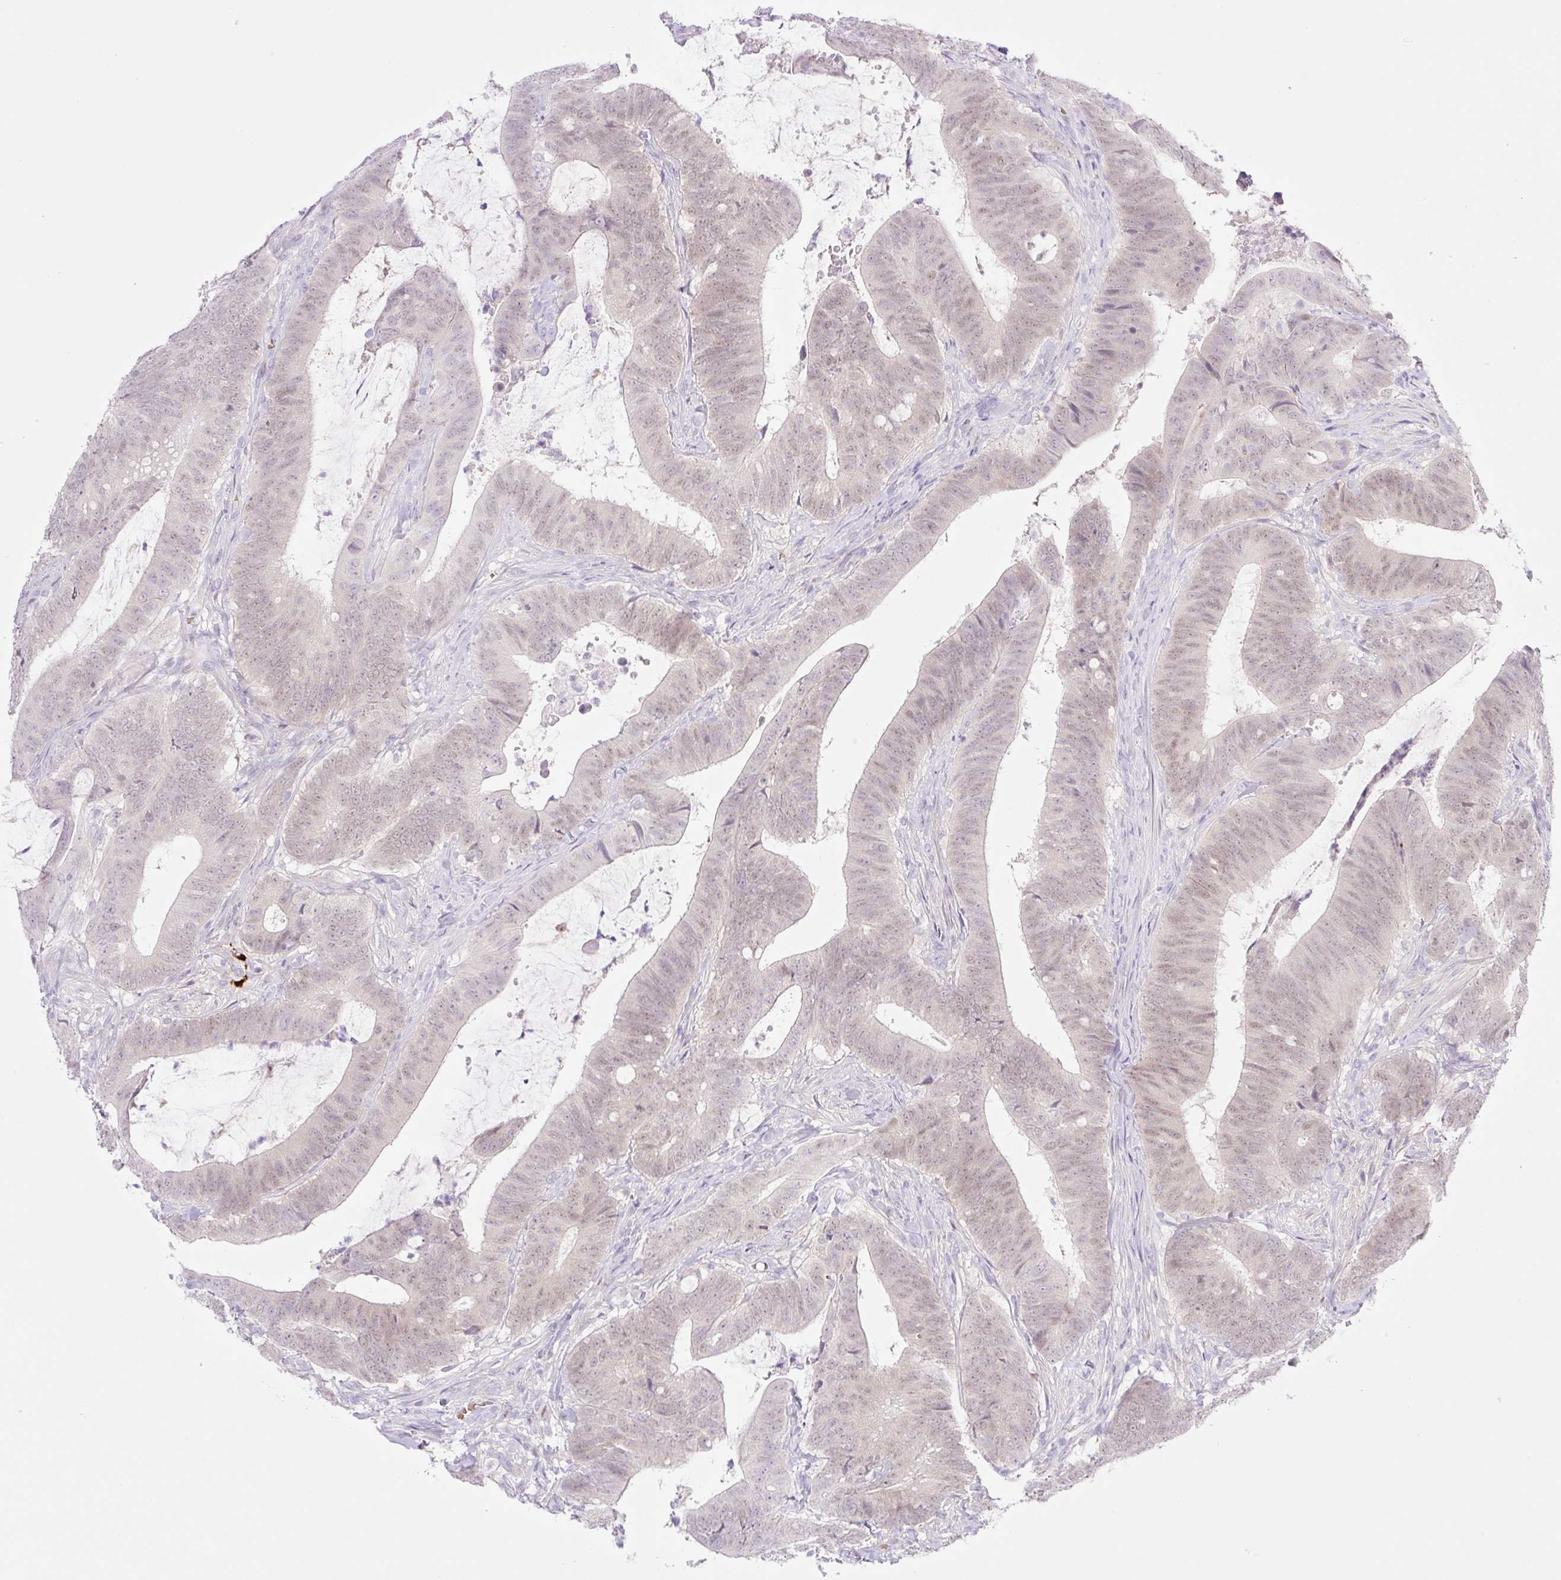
{"staining": {"intensity": "weak", "quantity": "25%-75%", "location": "nuclear"}, "tissue": "colorectal cancer", "cell_type": "Tumor cells", "image_type": "cancer", "snomed": [{"axis": "morphology", "description": "Adenocarcinoma, NOS"}, {"axis": "topography", "description": "Colon"}], "caption": "Colorectal cancer was stained to show a protein in brown. There is low levels of weak nuclear positivity in approximately 25%-75% of tumor cells. (brown staining indicates protein expression, while blue staining denotes nuclei).", "gene": "CDX1", "patient": {"sex": "female", "age": 43}}